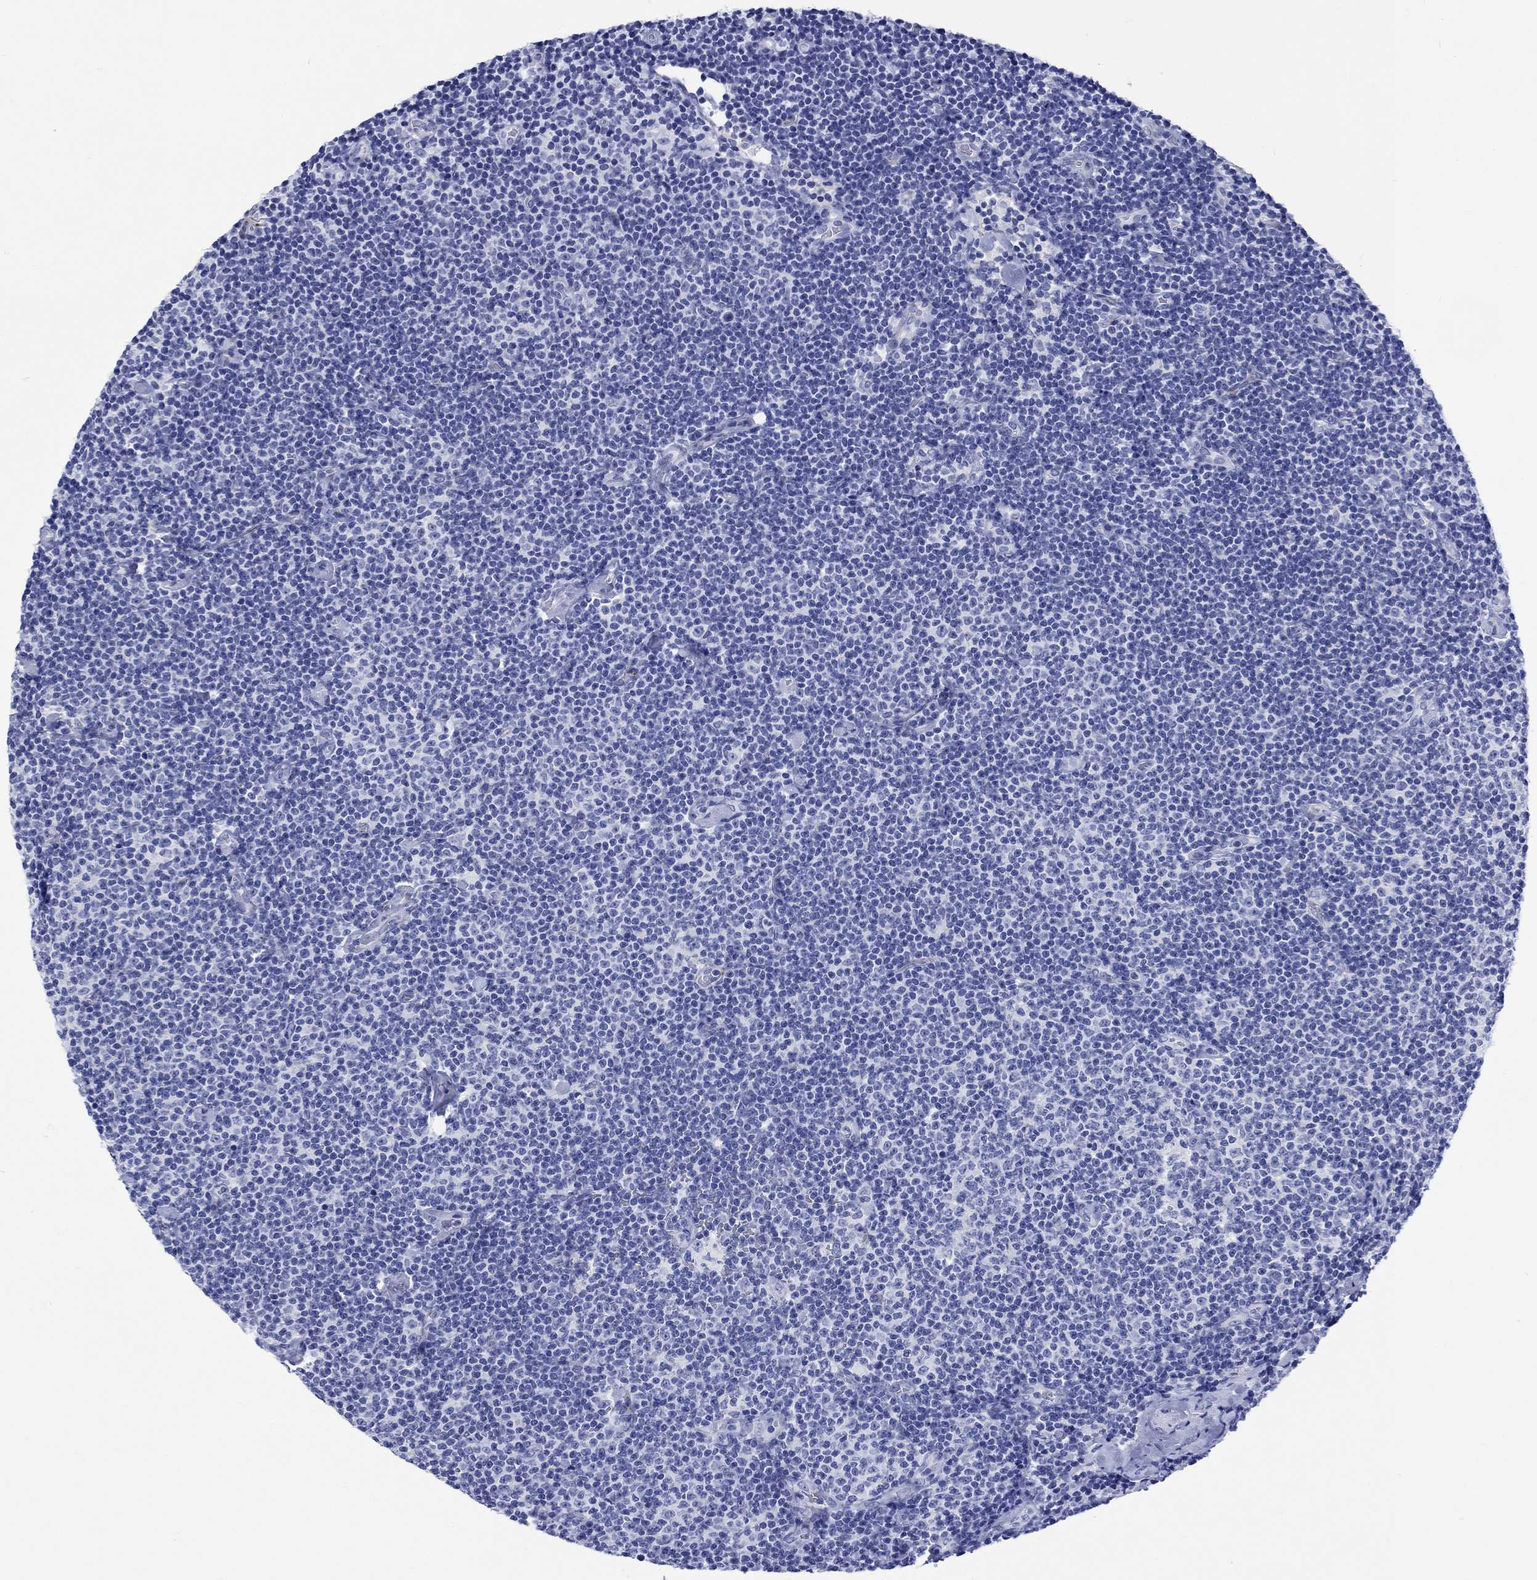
{"staining": {"intensity": "negative", "quantity": "none", "location": "none"}, "tissue": "lymphoma", "cell_type": "Tumor cells", "image_type": "cancer", "snomed": [{"axis": "morphology", "description": "Malignant lymphoma, non-Hodgkin's type, Low grade"}, {"axis": "topography", "description": "Lymph node"}], "caption": "The micrograph displays no staining of tumor cells in malignant lymphoma, non-Hodgkin's type (low-grade). (DAB immunohistochemistry visualized using brightfield microscopy, high magnification).", "gene": "CACNG3", "patient": {"sex": "male", "age": 81}}